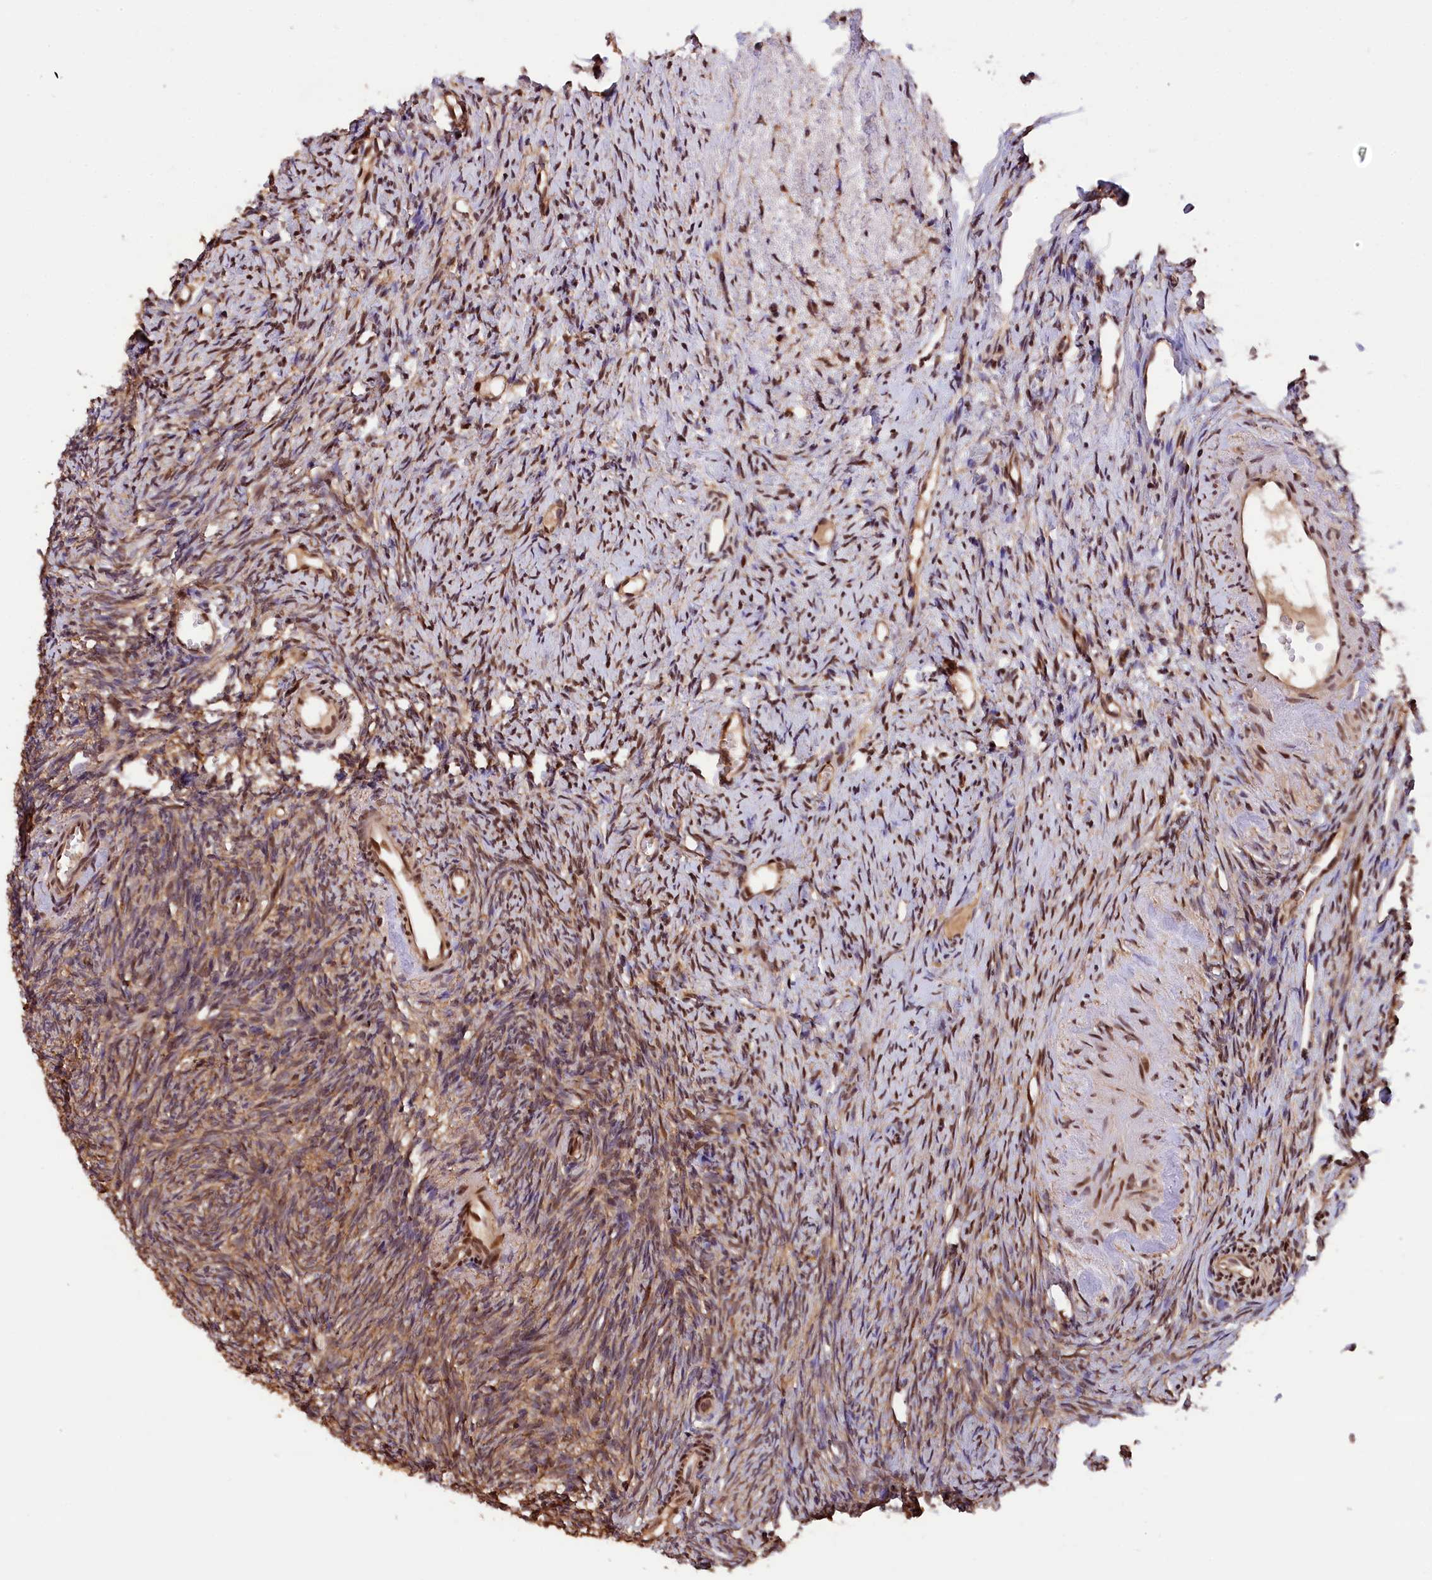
{"staining": {"intensity": "strong", "quantity": ">75%", "location": "cytoplasmic/membranous,nuclear"}, "tissue": "ovary", "cell_type": "Follicle cells", "image_type": "normal", "snomed": [{"axis": "morphology", "description": "Normal tissue, NOS"}, {"axis": "topography", "description": "Ovary"}], "caption": "Immunohistochemical staining of unremarkable ovary shows strong cytoplasmic/membranous,nuclear protein expression in about >75% of follicle cells. (Stains: DAB in brown, nuclei in blue, Microscopy: brightfield microscopy at high magnification).", "gene": "IST1", "patient": {"sex": "female", "age": 51}}